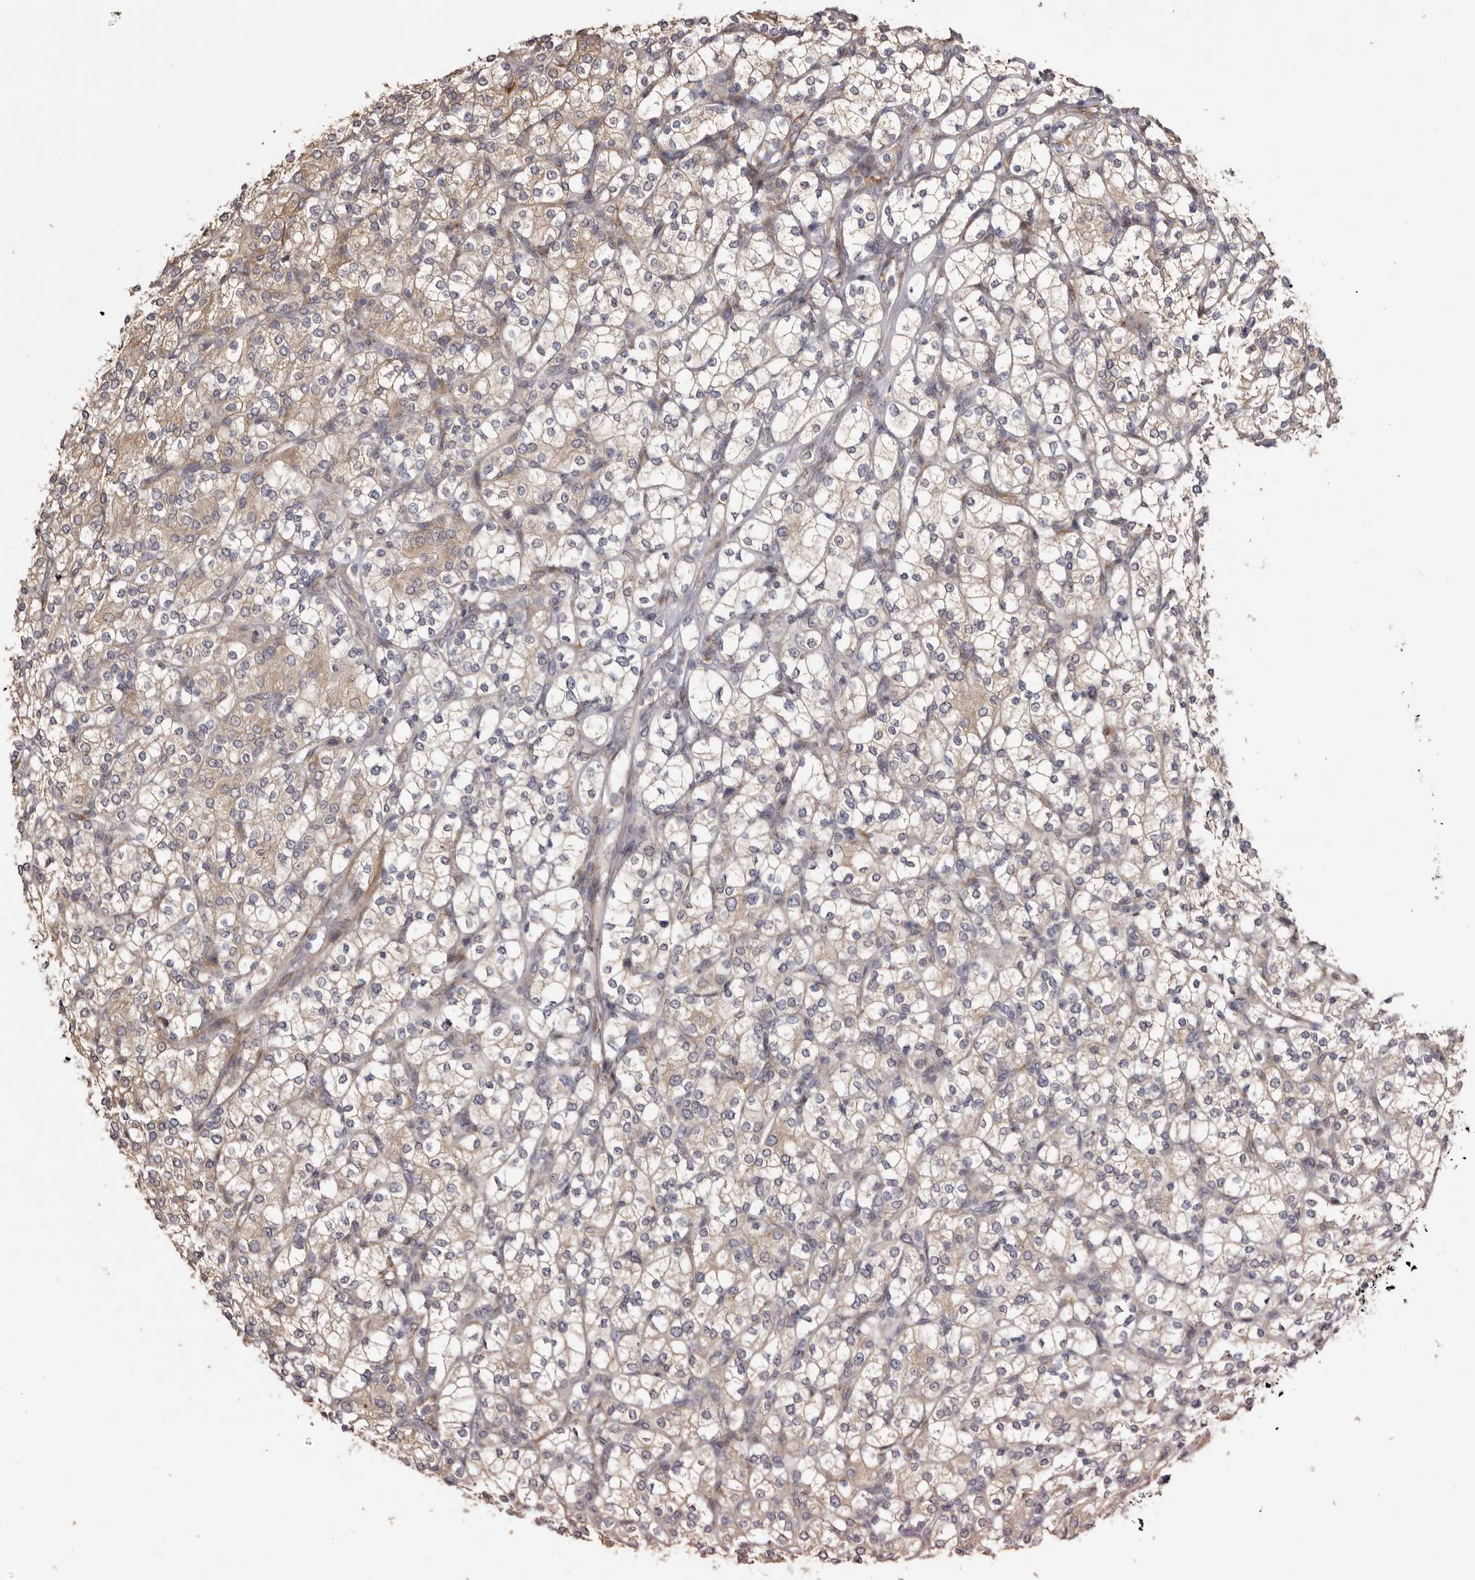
{"staining": {"intensity": "weak", "quantity": "25%-75%", "location": "cytoplasmic/membranous"}, "tissue": "renal cancer", "cell_type": "Tumor cells", "image_type": "cancer", "snomed": [{"axis": "morphology", "description": "Adenocarcinoma, NOS"}, {"axis": "topography", "description": "Kidney"}], "caption": "IHC micrograph of neoplastic tissue: human adenocarcinoma (renal) stained using immunohistochemistry shows low levels of weak protein expression localized specifically in the cytoplasmic/membranous of tumor cells, appearing as a cytoplasmic/membranous brown color.", "gene": "PIGX", "patient": {"sex": "male", "age": 77}}